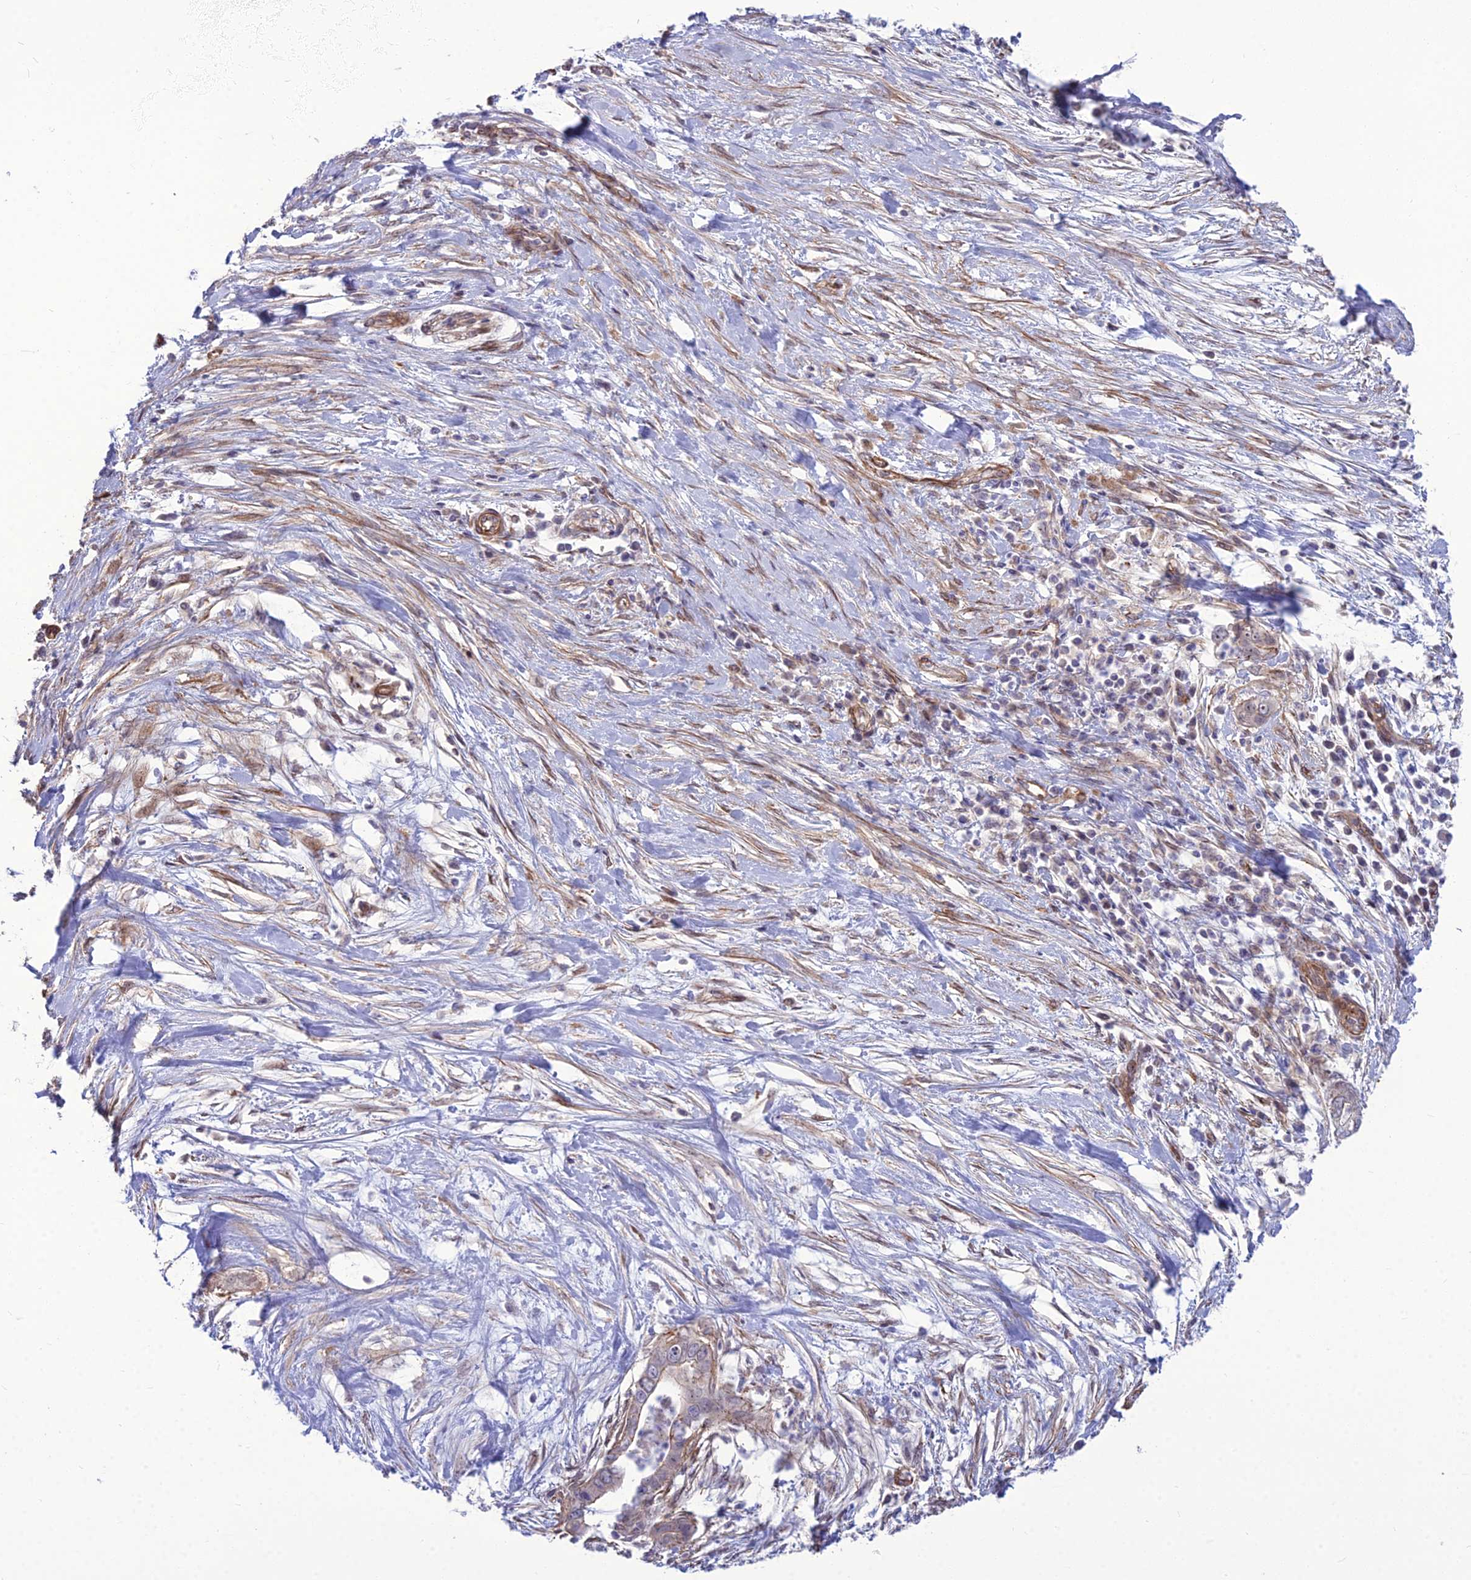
{"staining": {"intensity": "weak", "quantity": "25%-75%", "location": "cytoplasmic/membranous"}, "tissue": "pancreatic cancer", "cell_type": "Tumor cells", "image_type": "cancer", "snomed": [{"axis": "morphology", "description": "Adenocarcinoma, NOS"}, {"axis": "topography", "description": "Pancreas"}], "caption": "Immunohistochemical staining of human pancreatic cancer (adenocarcinoma) shows low levels of weak cytoplasmic/membranous protein expression in approximately 25%-75% of tumor cells.", "gene": "TSPYL2", "patient": {"sex": "male", "age": 75}}